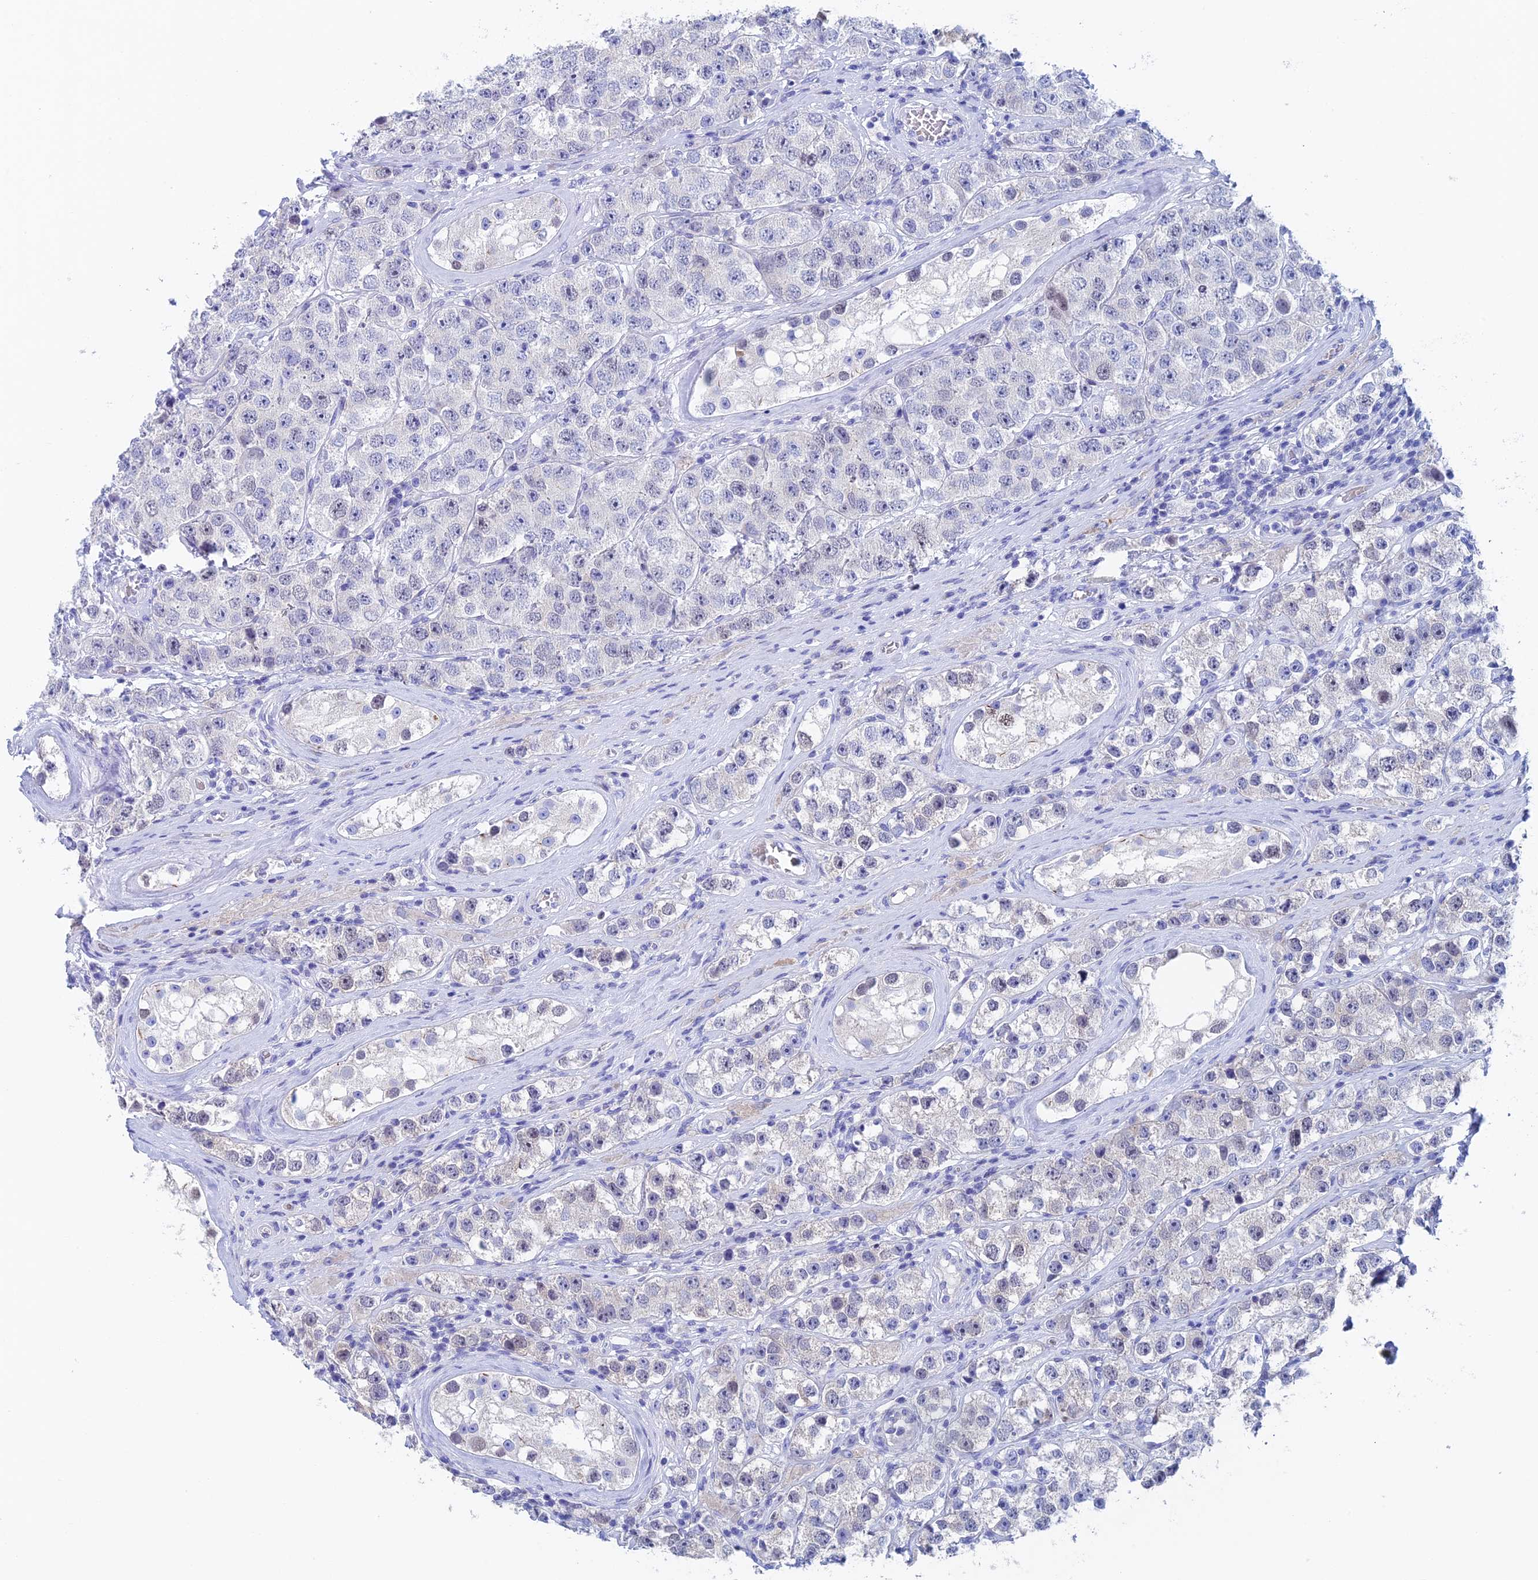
{"staining": {"intensity": "negative", "quantity": "none", "location": "none"}, "tissue": "testis cancer", "cell_type": "Tumor cells", "image_type": "cancer", "snomed": [{"axis": "morphology", "description": "Seminoma, NOS"}, {"axis": "topography", "description": "Testis"}], "caption": "This is a image of IHC staining of testis cancer (seminoma), which shows no positivity in tumor cells.", "gene": "PSMC3IP", "patient": {"sex": "male", "age": 28}}